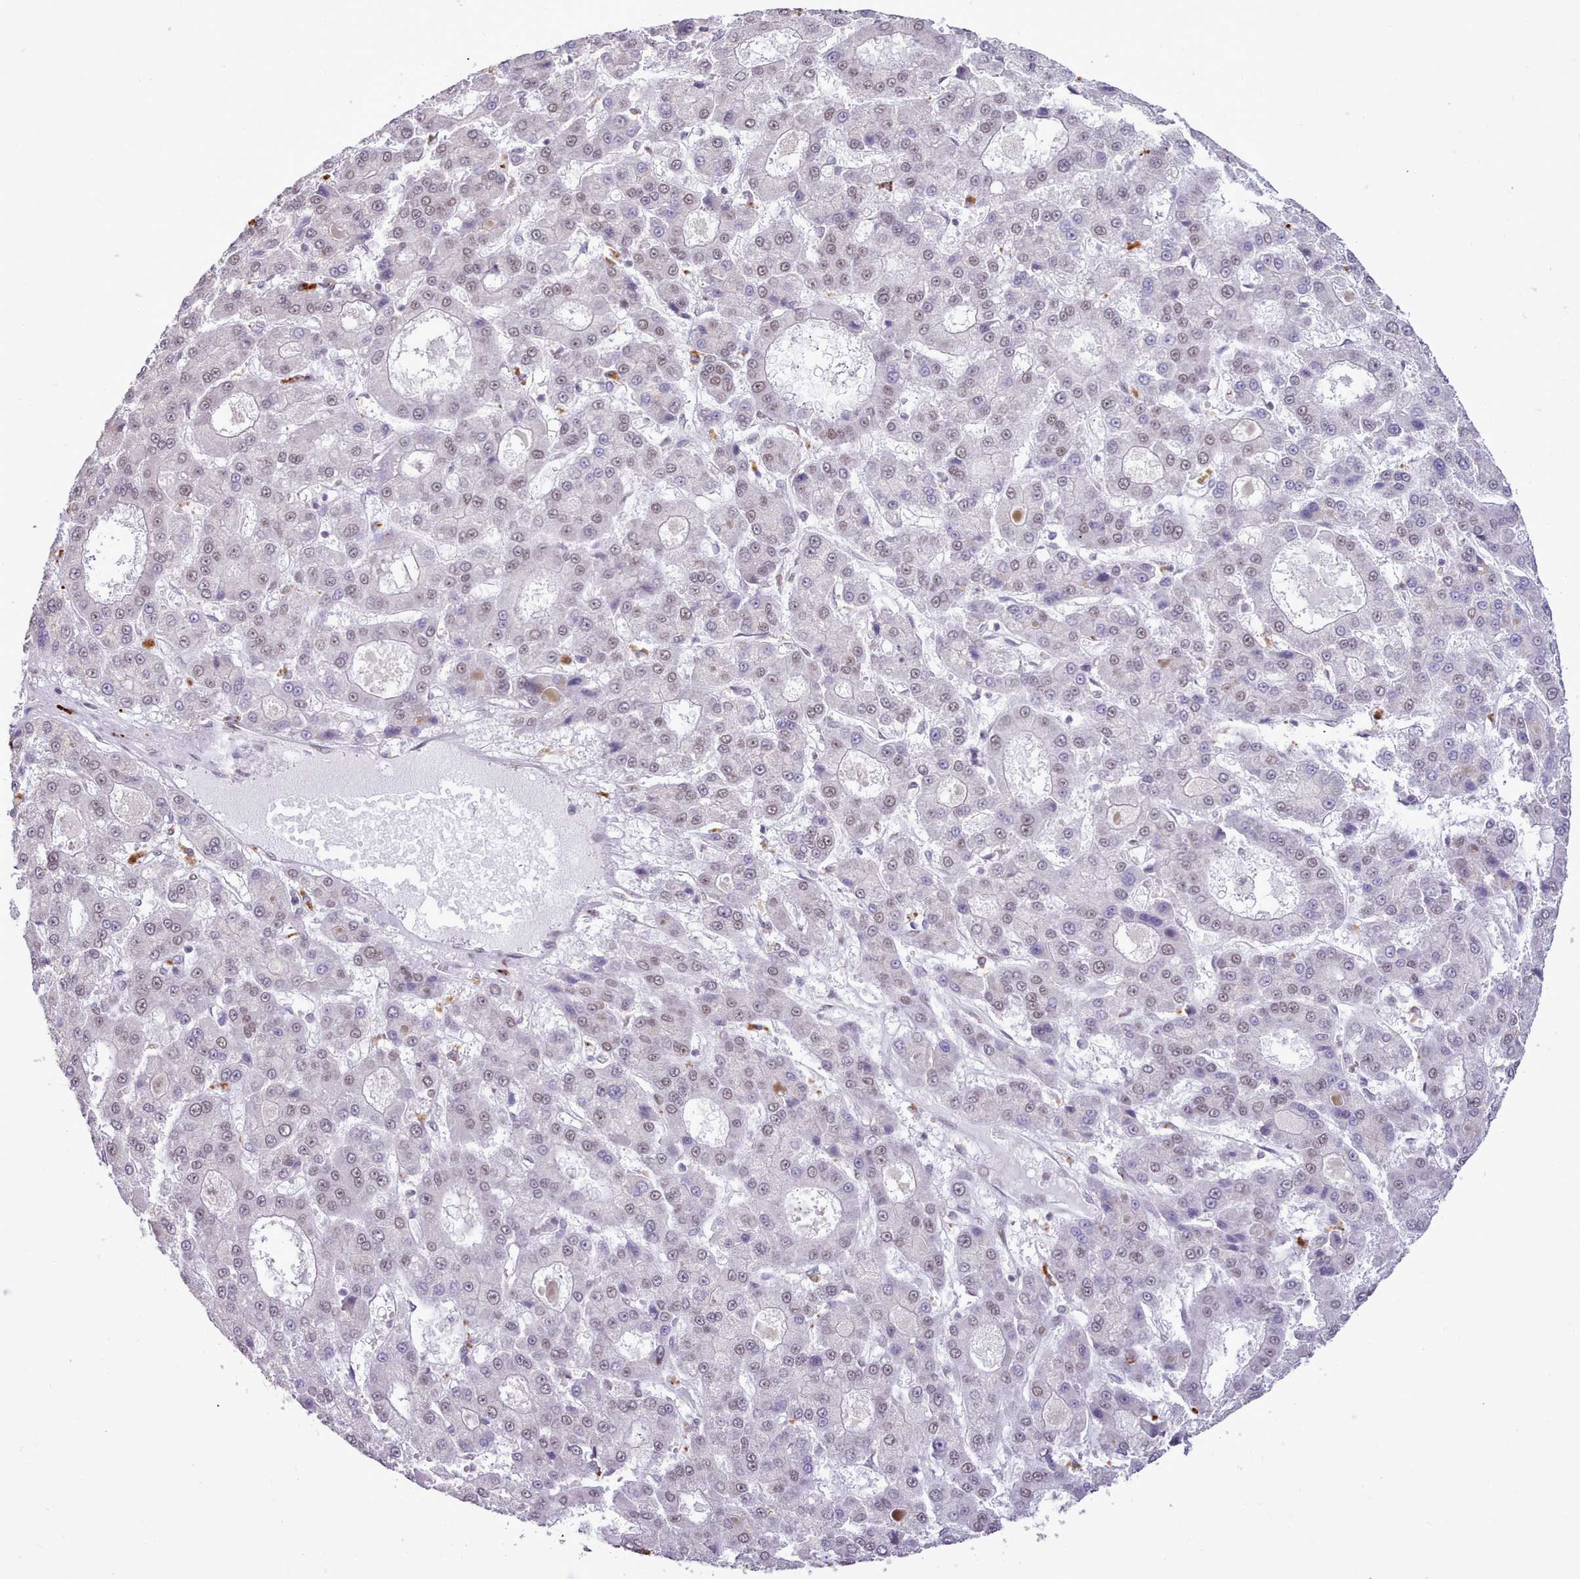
{"staining": {"intensity": "weak", "quantity": "<25%", "location": "nuclear"}, "tissue": "liver cancer", "cell_type": "Tumor cells", "image_type": "cancer", "snomed": [{"axis": "morphology", "description": "Carcinoma, Hepatocellular, NOS"}, {"axis": "topography", "description": "Liver"}], "caption": "A micrograph of liver cancer stained for a protein displays no brown staining in tumor cells.", "gene": "TAF15", "patient": {"sex": "male", "age": 70}}